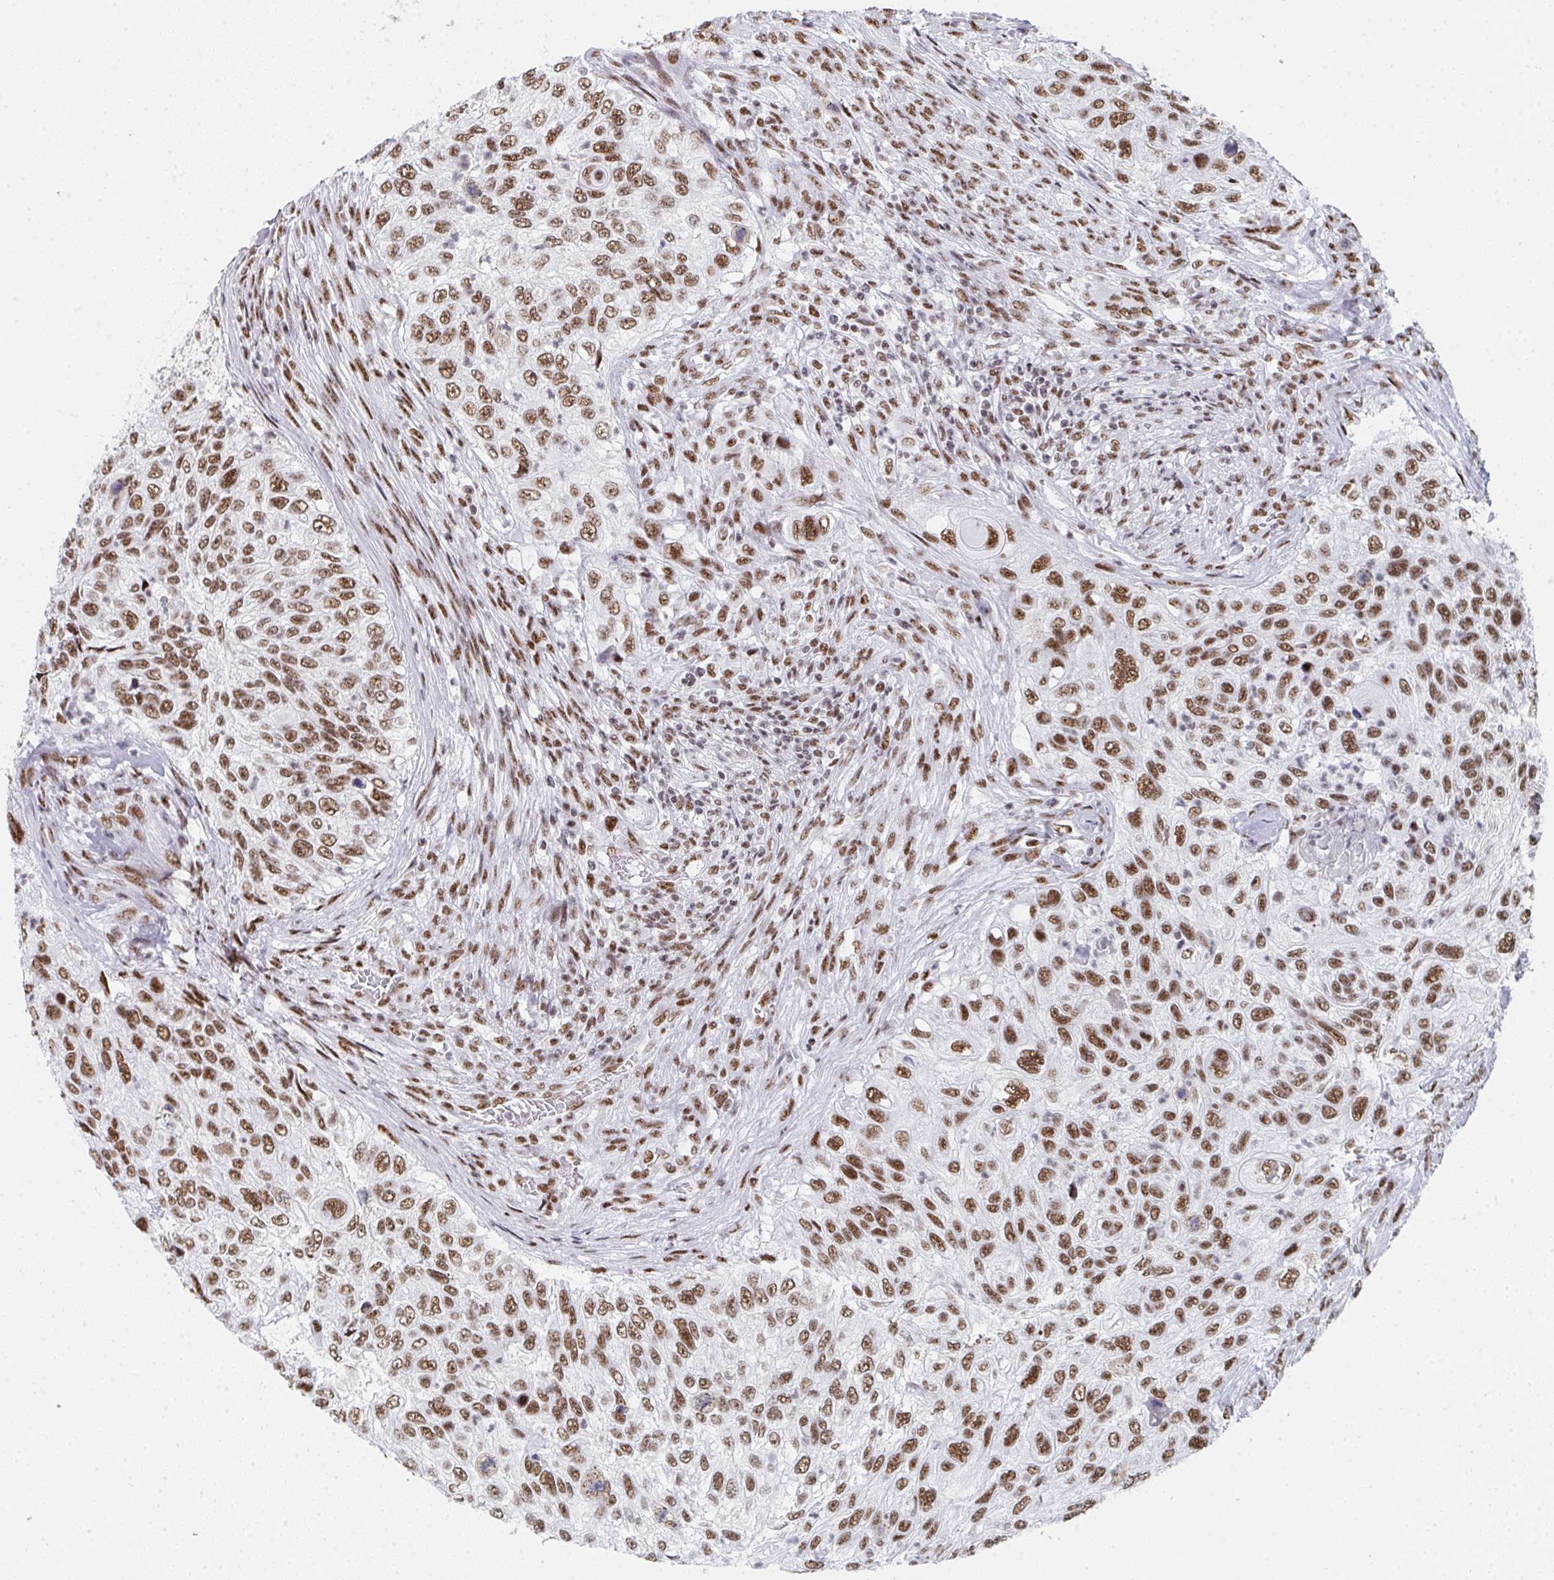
{"staining": {"intensity": "moderate", "quantity": ">75%", "location": "nuclear"}, "tissue": "urothelial cancer", "cell_type": "Tumor cells", "image_type": "cancer", "snomed": [{"axis": "morphology", "description": "Urothelial carcinoma, High grade"}, {"axis": "topography", "description": "Urinary bladder"}], "caption": "Immunohistochemical staining of human urothelial cancer exhibits moderate nuclear protein positivity in approximately >75% of tumor cells. The staining is performed using DAB (3,3'-diaminobenzidine) brown chromogen to label protein expression. The nuclei are counter-stained blue using hematoxylin.", "gene": "SNRNP70", "patient": {"sex": "female", "age": 60}}